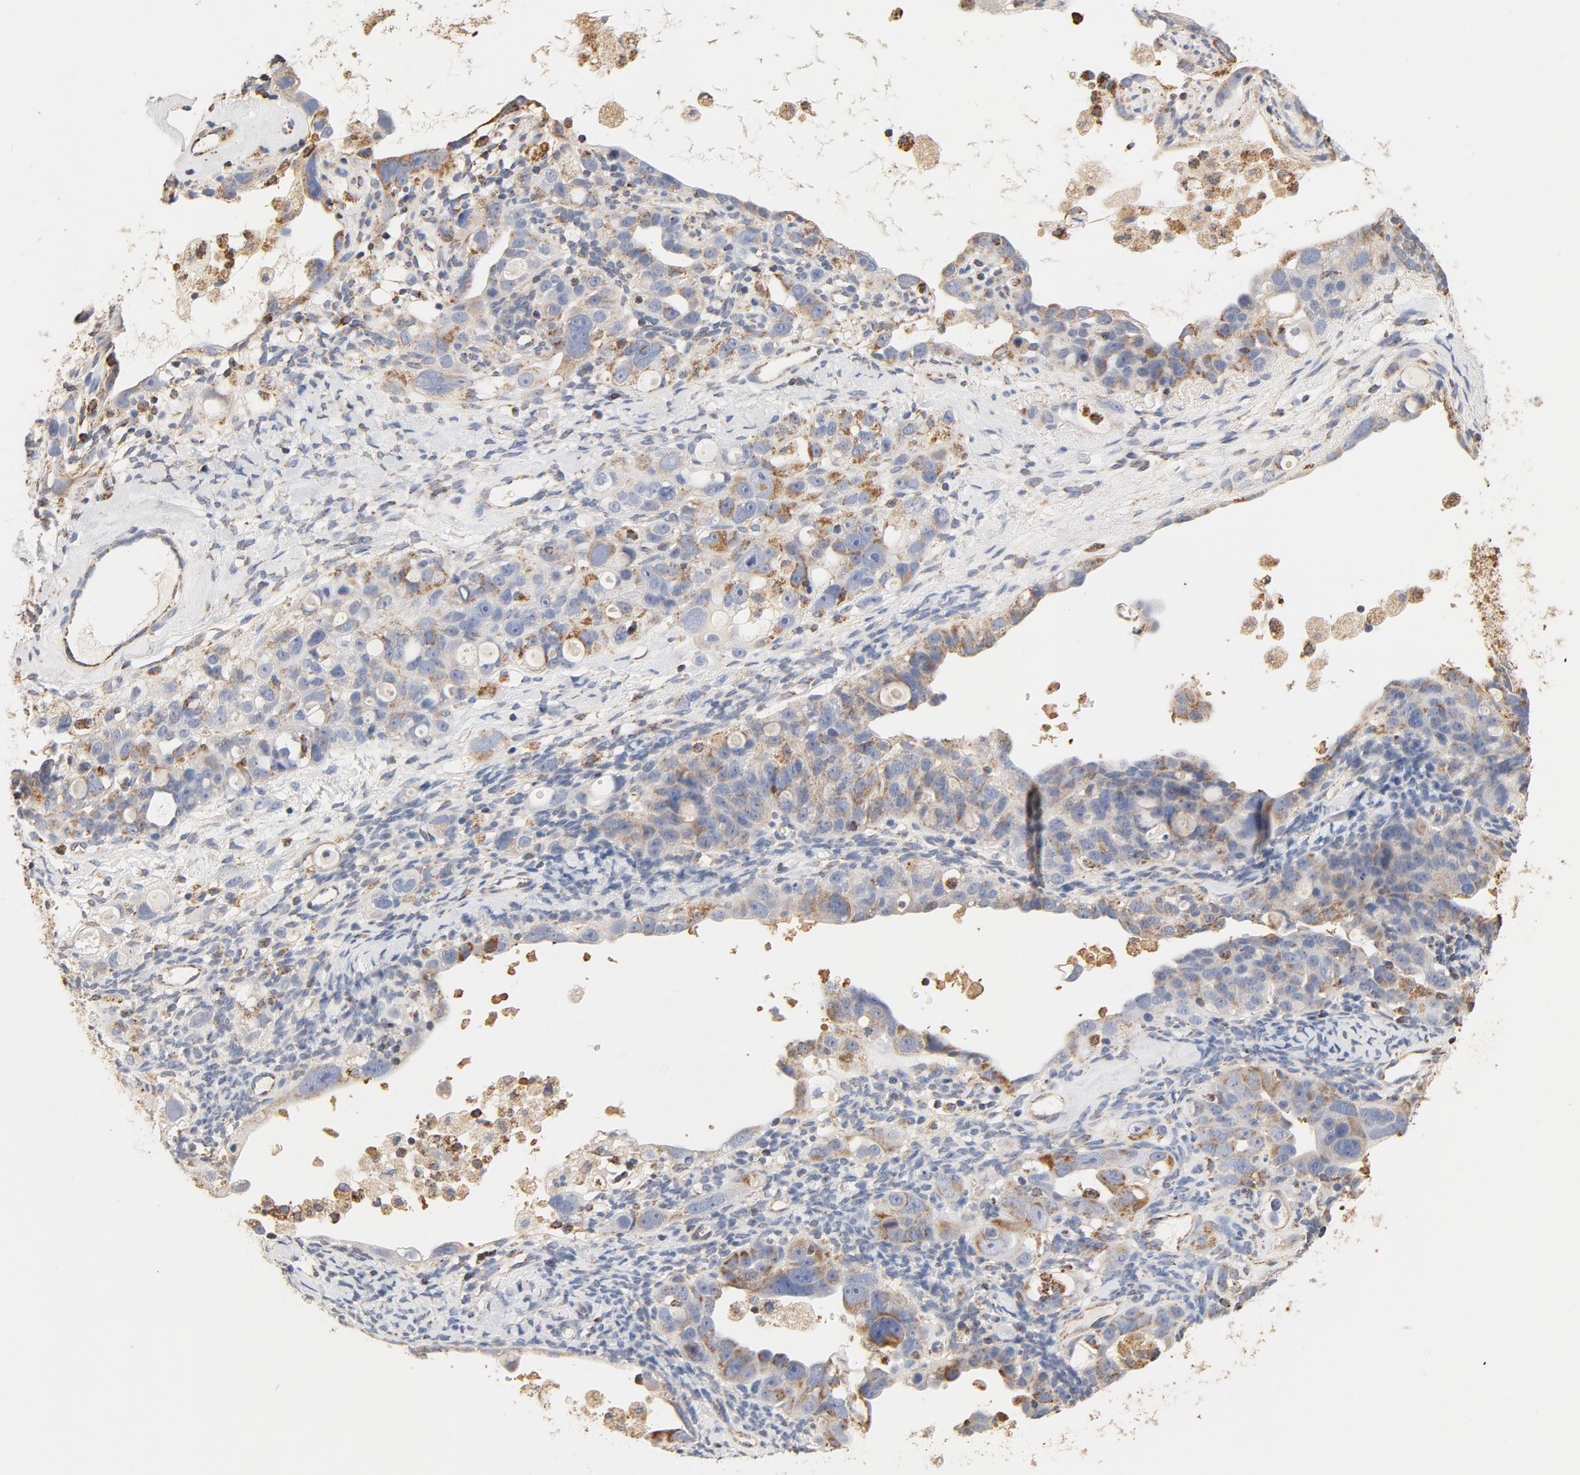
{"staining": {"intensity": "moderate", "quantity": ">75%", "location": "cytoplasmic/membranous"}, "tissue": "ovarian cancer", "cell_type": "Tumor cells", "image_type": "cancer", "snomed": [{"axis": "morphology", "description": "Cystadenocarcinoma, serous, NOS"}, {"axis": "topography", "description": "Ovary"}], "caption": "This photomicrograph demonstrates immunohistochemistry staining of serous cystadenocarcinoma (ovarian), with medium moderate cytoplasmic/membranous positivity in approximately >75% of tumor cells.", "gene": "COX4I1", "patient": {"sex": "female", "age": 66}}